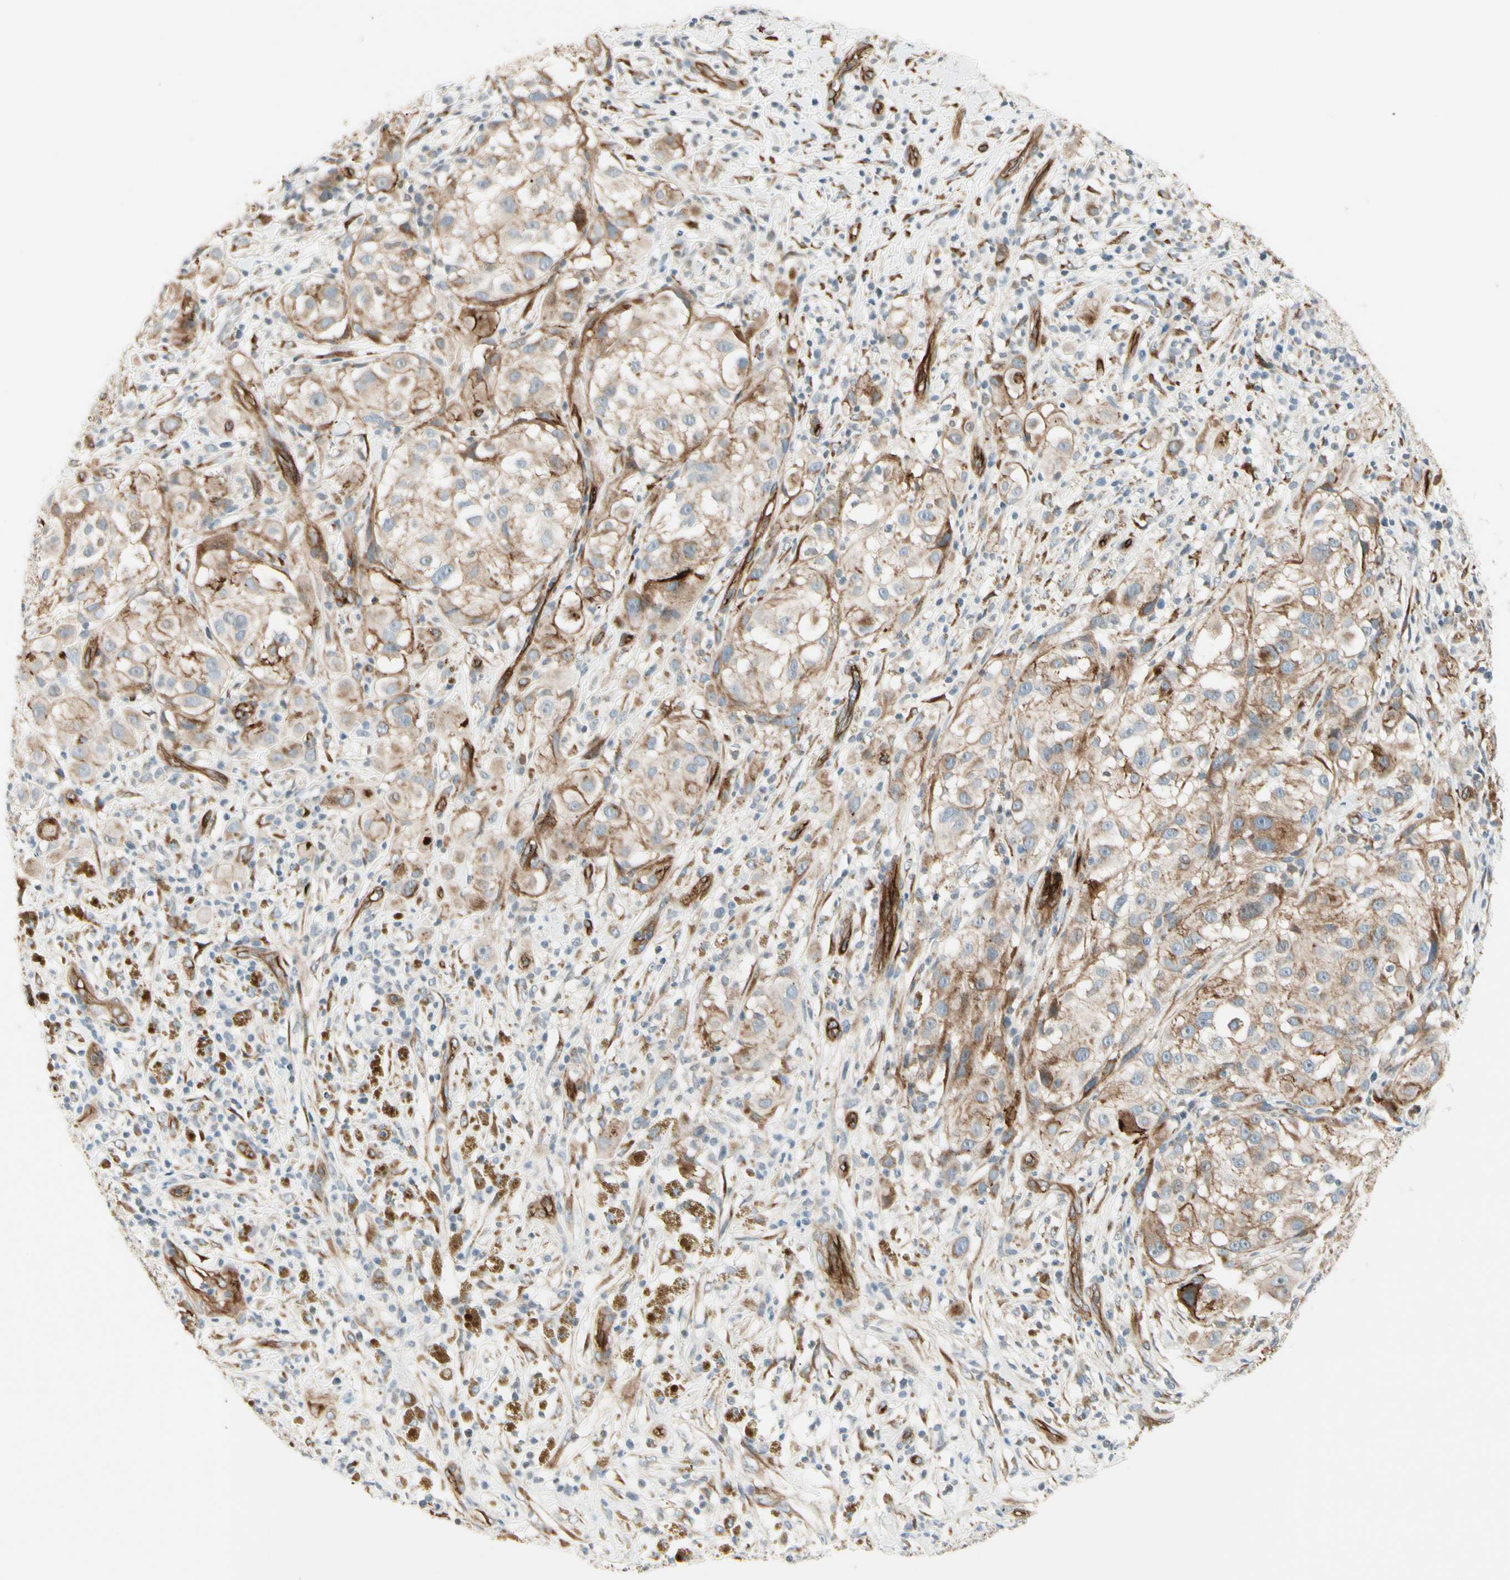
{"staining": {"intensity": "moderate", "quantity": ">75%", "location": "cytoplasmic/membranous"}, "tissue": "melanoma", "cell_type": "Tumor cells", "image_type": "cancer", "snomed": [{"axis": "morphology", "description": "Necrosis, NOS"}, {"axis": "morphology", "description": "Malignant melanoma, NOS"}, {"axis": "topography", "description": "Skin"}], "caption": "Immunohistochemical staining of melanoma demonstrates medium levels of moderate cytoplasmic/membranous protein expression in about >75% of tumor cells.", "gene": "MCAM", "patient": {"sex": "female", "age": 87}}